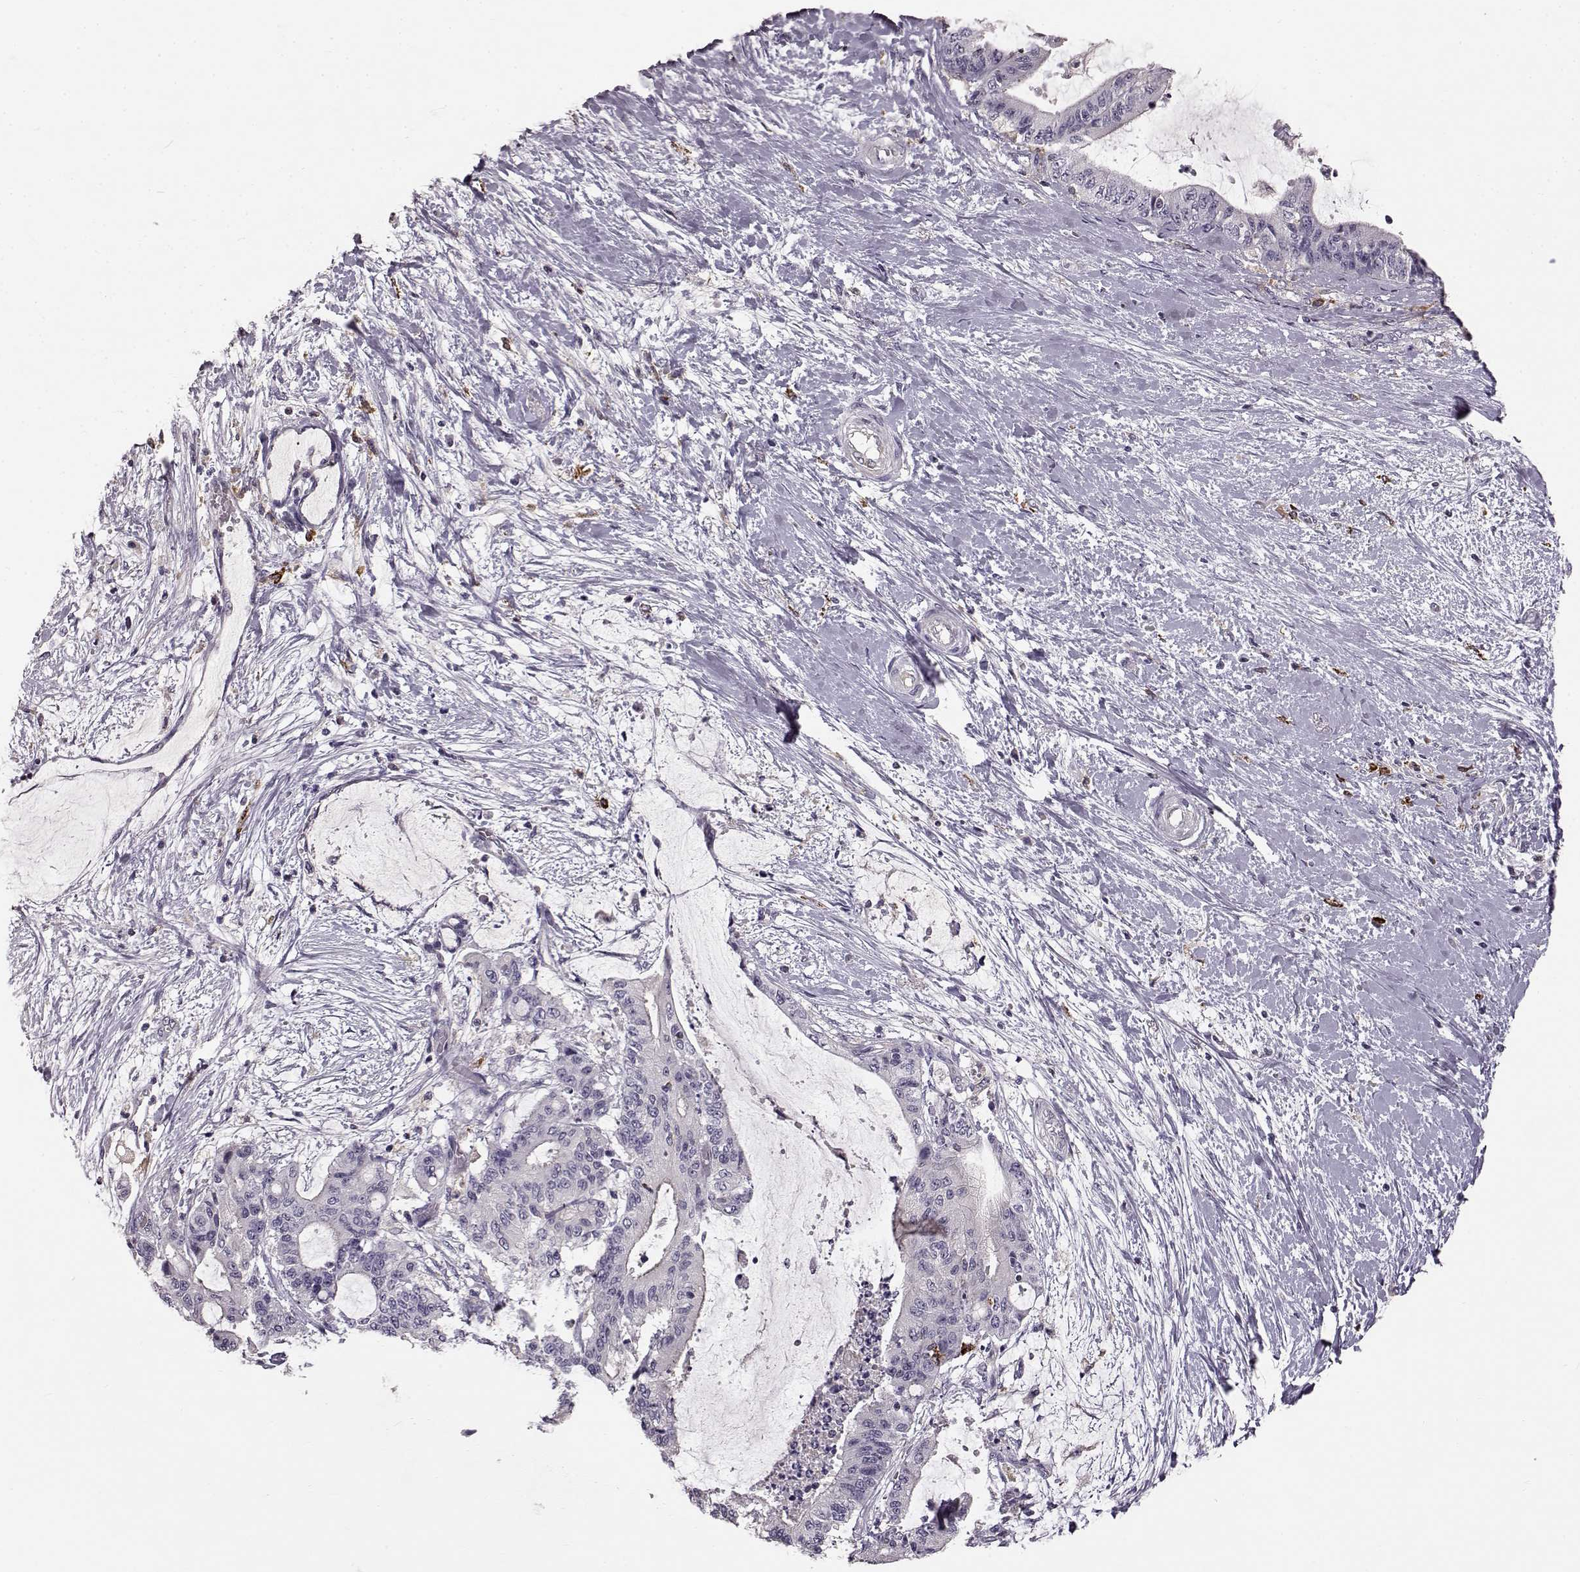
{"staining": {"intensity": "negative", "quantity": "none", "location": "none"}, "tissue": "liver cancer", "cell_type": "Tumor cells", "image_type": "cancer", "snomed": [{"axis": "morphology", "description": "Cholangiocarcinoma"}, {"axis": "topography", "description": "Liver"}], "caption": "DAB immunohistochemical staining of cholangiocarcinoma (liver) reveals no significant positivity in tumor cells.", "gene": "CCNF", "patient": {"sex": "female", "age": 73}}